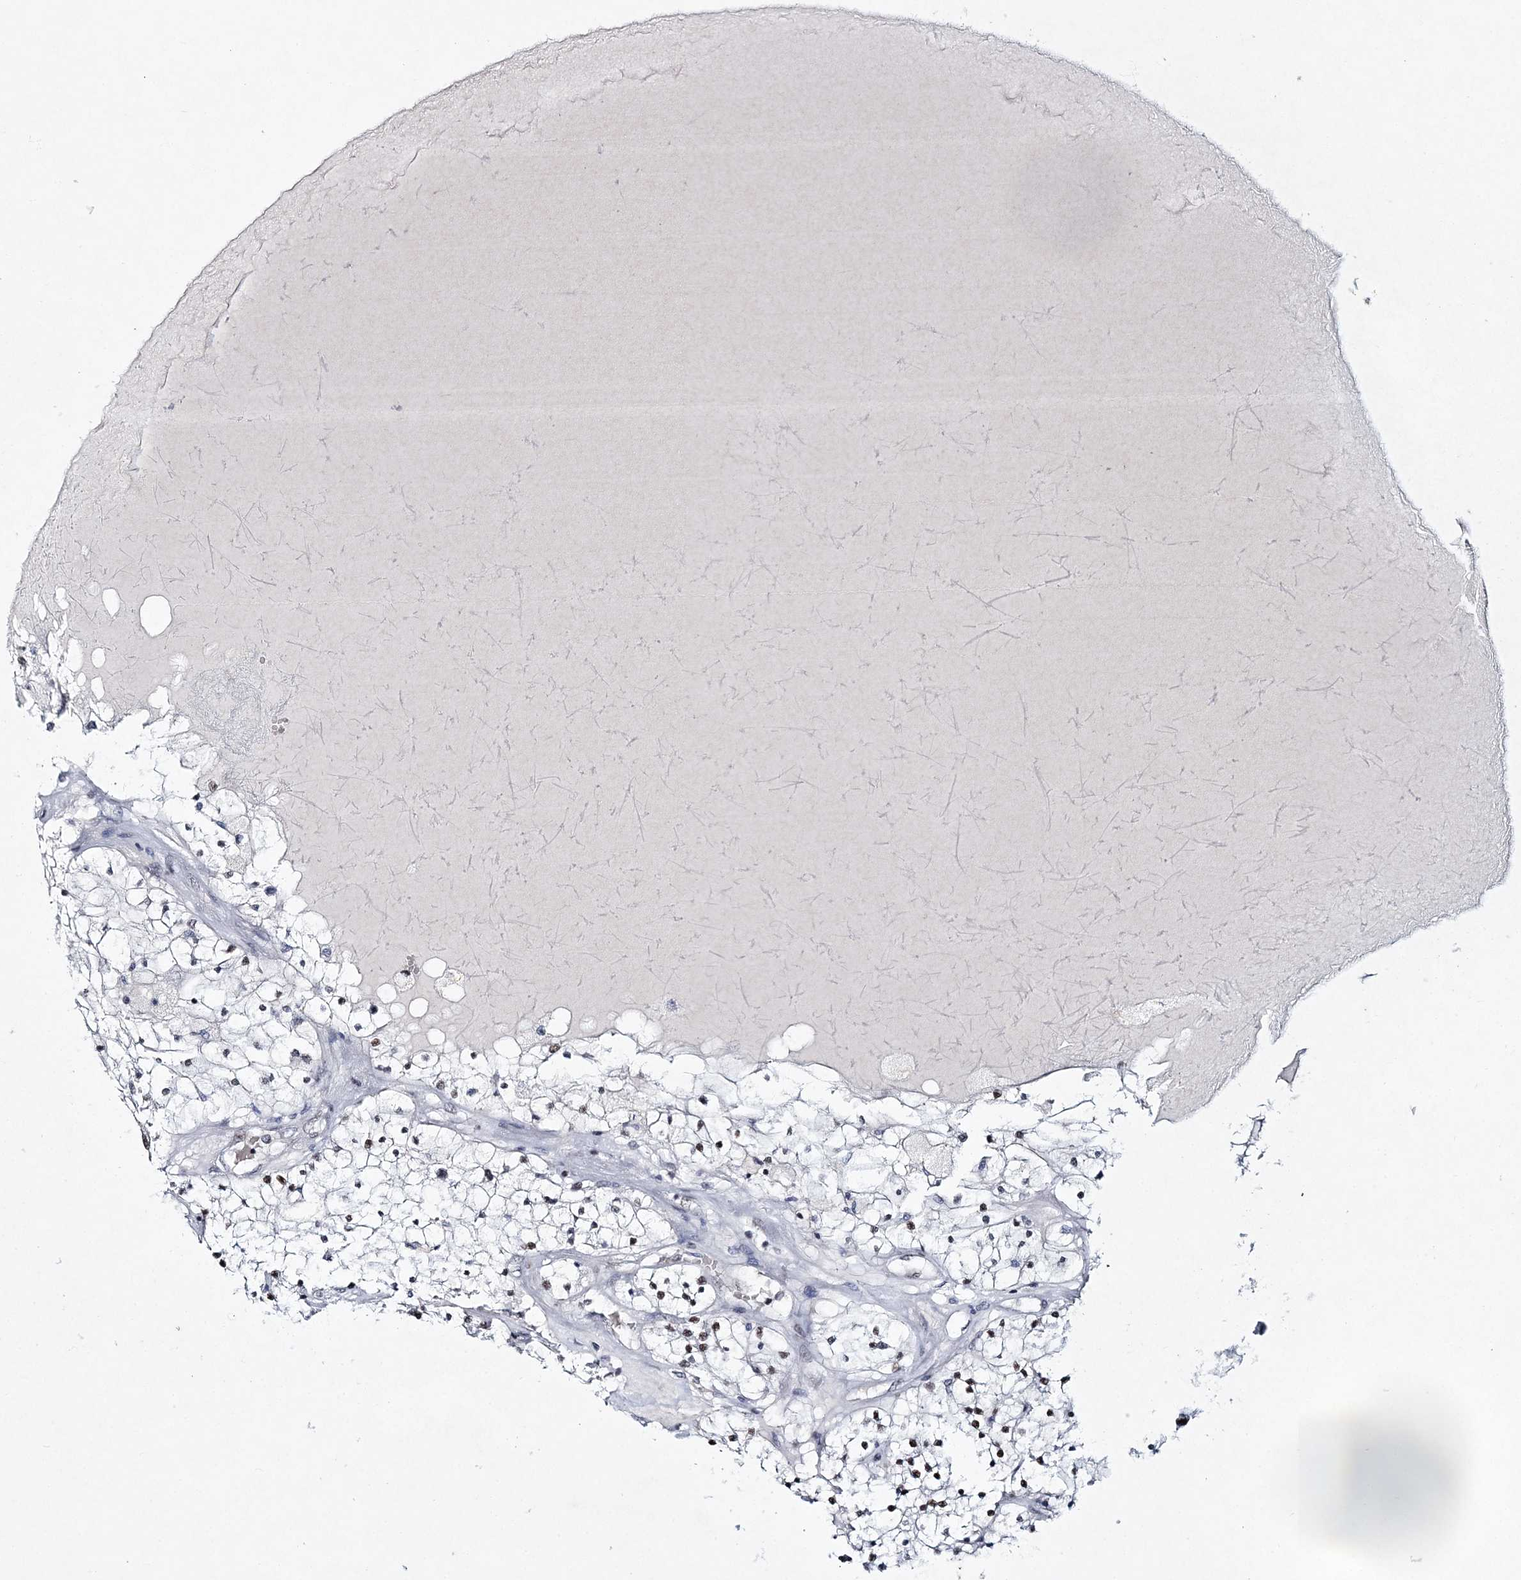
{"staining": {"intensity": "moderate", "quantity": "<25%", "location": "nuclear"}, "tissue": "renal cancer", "cell_type": "Tumor cells", "image_type": "cancer", "snomed": [{"axis": "morphology", "description": "Normal tissue, NOS"}, {"axis": "morphology", "description": "Adenocarcinoma, NOS"}, {"axis": "topography", "description": "Kidney"}], "caption": "Immunohistochemical staining of human renal adenocarcinoma shows low levels of moderate nuclear expression in about <25% of tumor cells.", "gene": "LRRFIP2", "patient": {"sex": "male", "age": 68}}